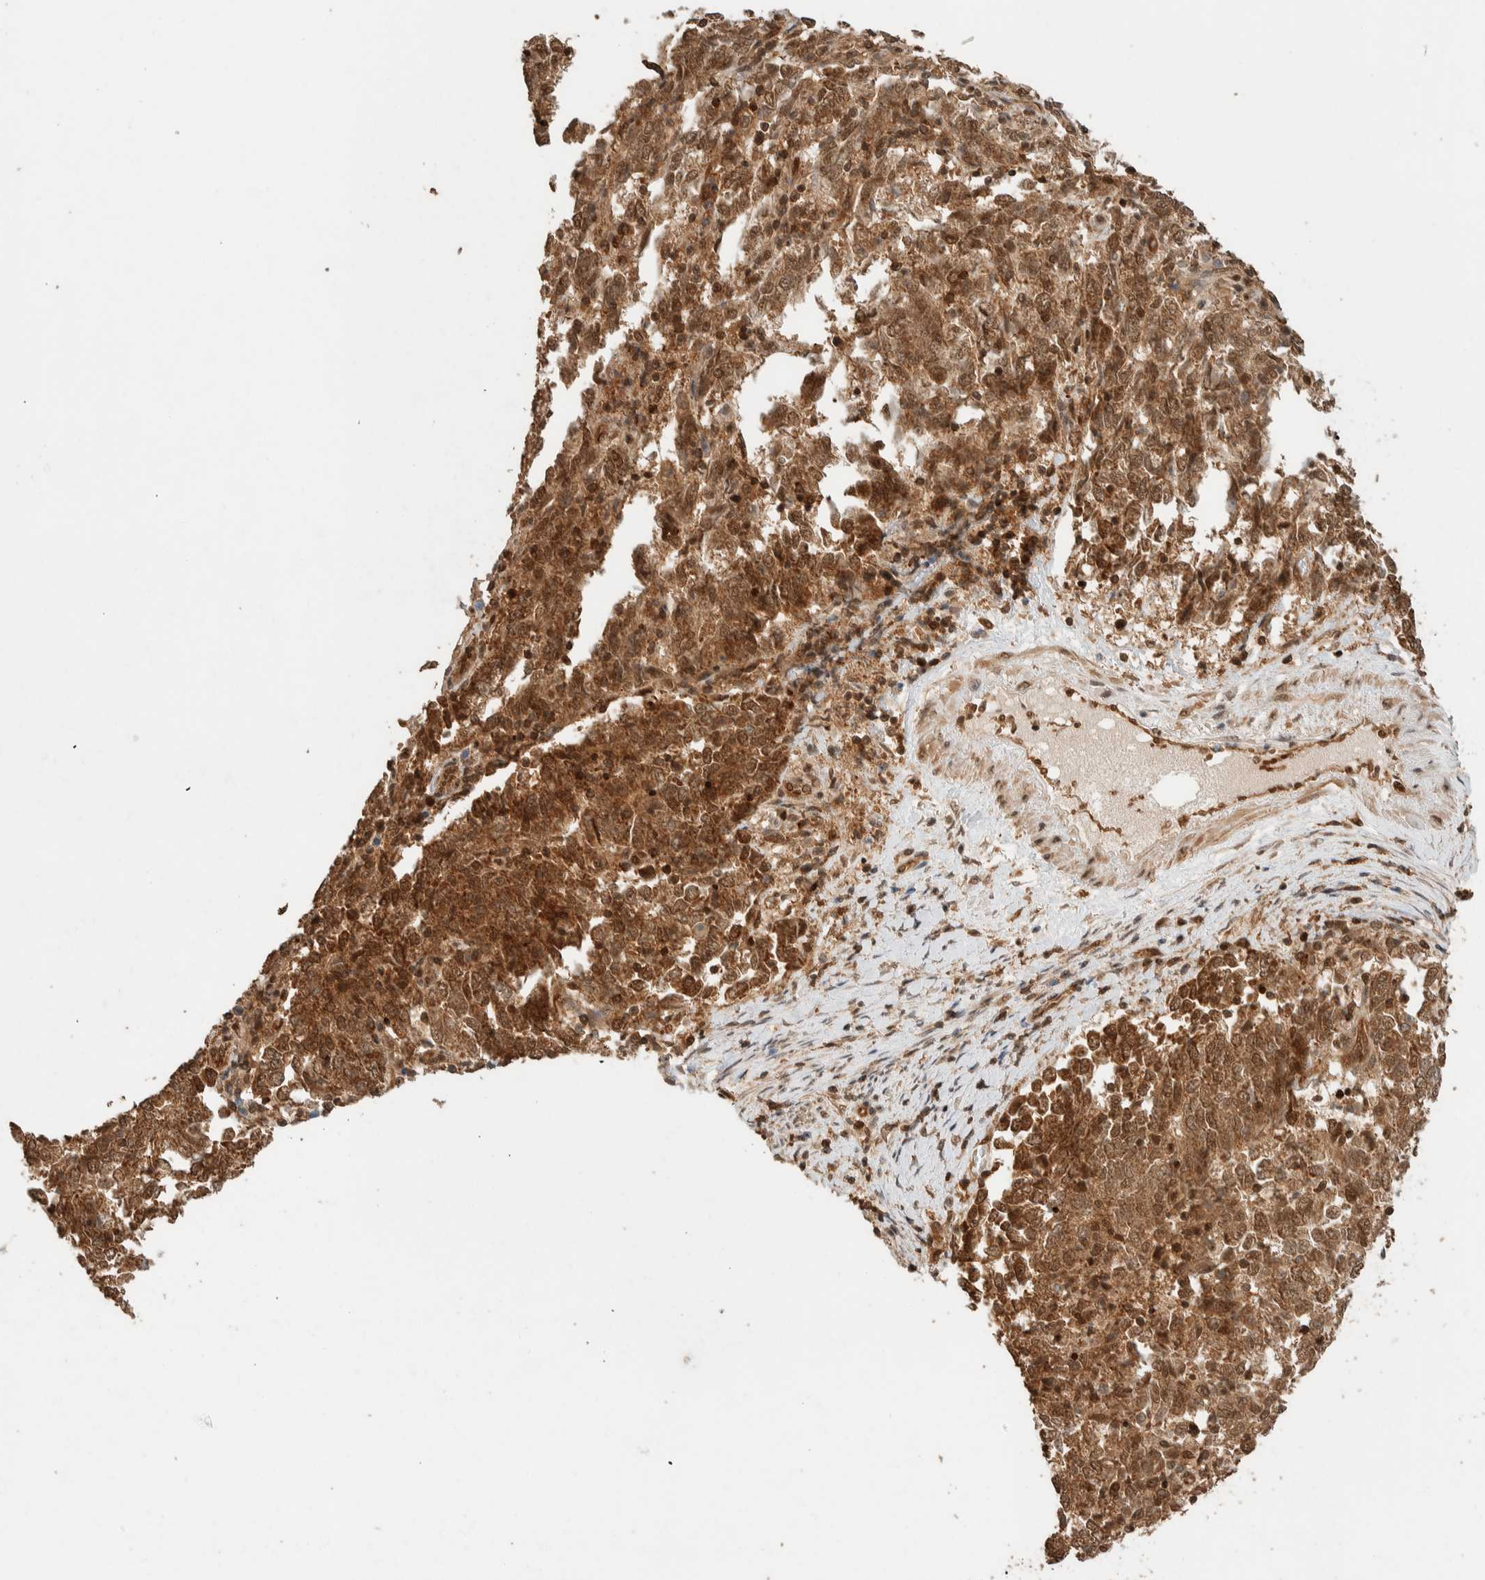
{"staining": {"intensity": "moderate", "quantity": ">75%", "location": "cytoplasmic/membranous,nuclear"}, "tissue": "endometrial cancer", "cell_type": "Tumor cells", "image_type": "cancer", "snomed": [{"axis": "morphology", "description": "Adenocarcinoma, NOS"}, {"axis": "topography", "description": "Endometrium"}], "caption": "Immunohistochemical staining of human endometrial cancer (adenocarcinoma) exhibits medium levels of moderate cytoplasmic/membranous and nuclear protein positivity in about >75% of tumor cells.", "gene": "ZBTB2", "patient": {"sex": "female", "age": 80}}